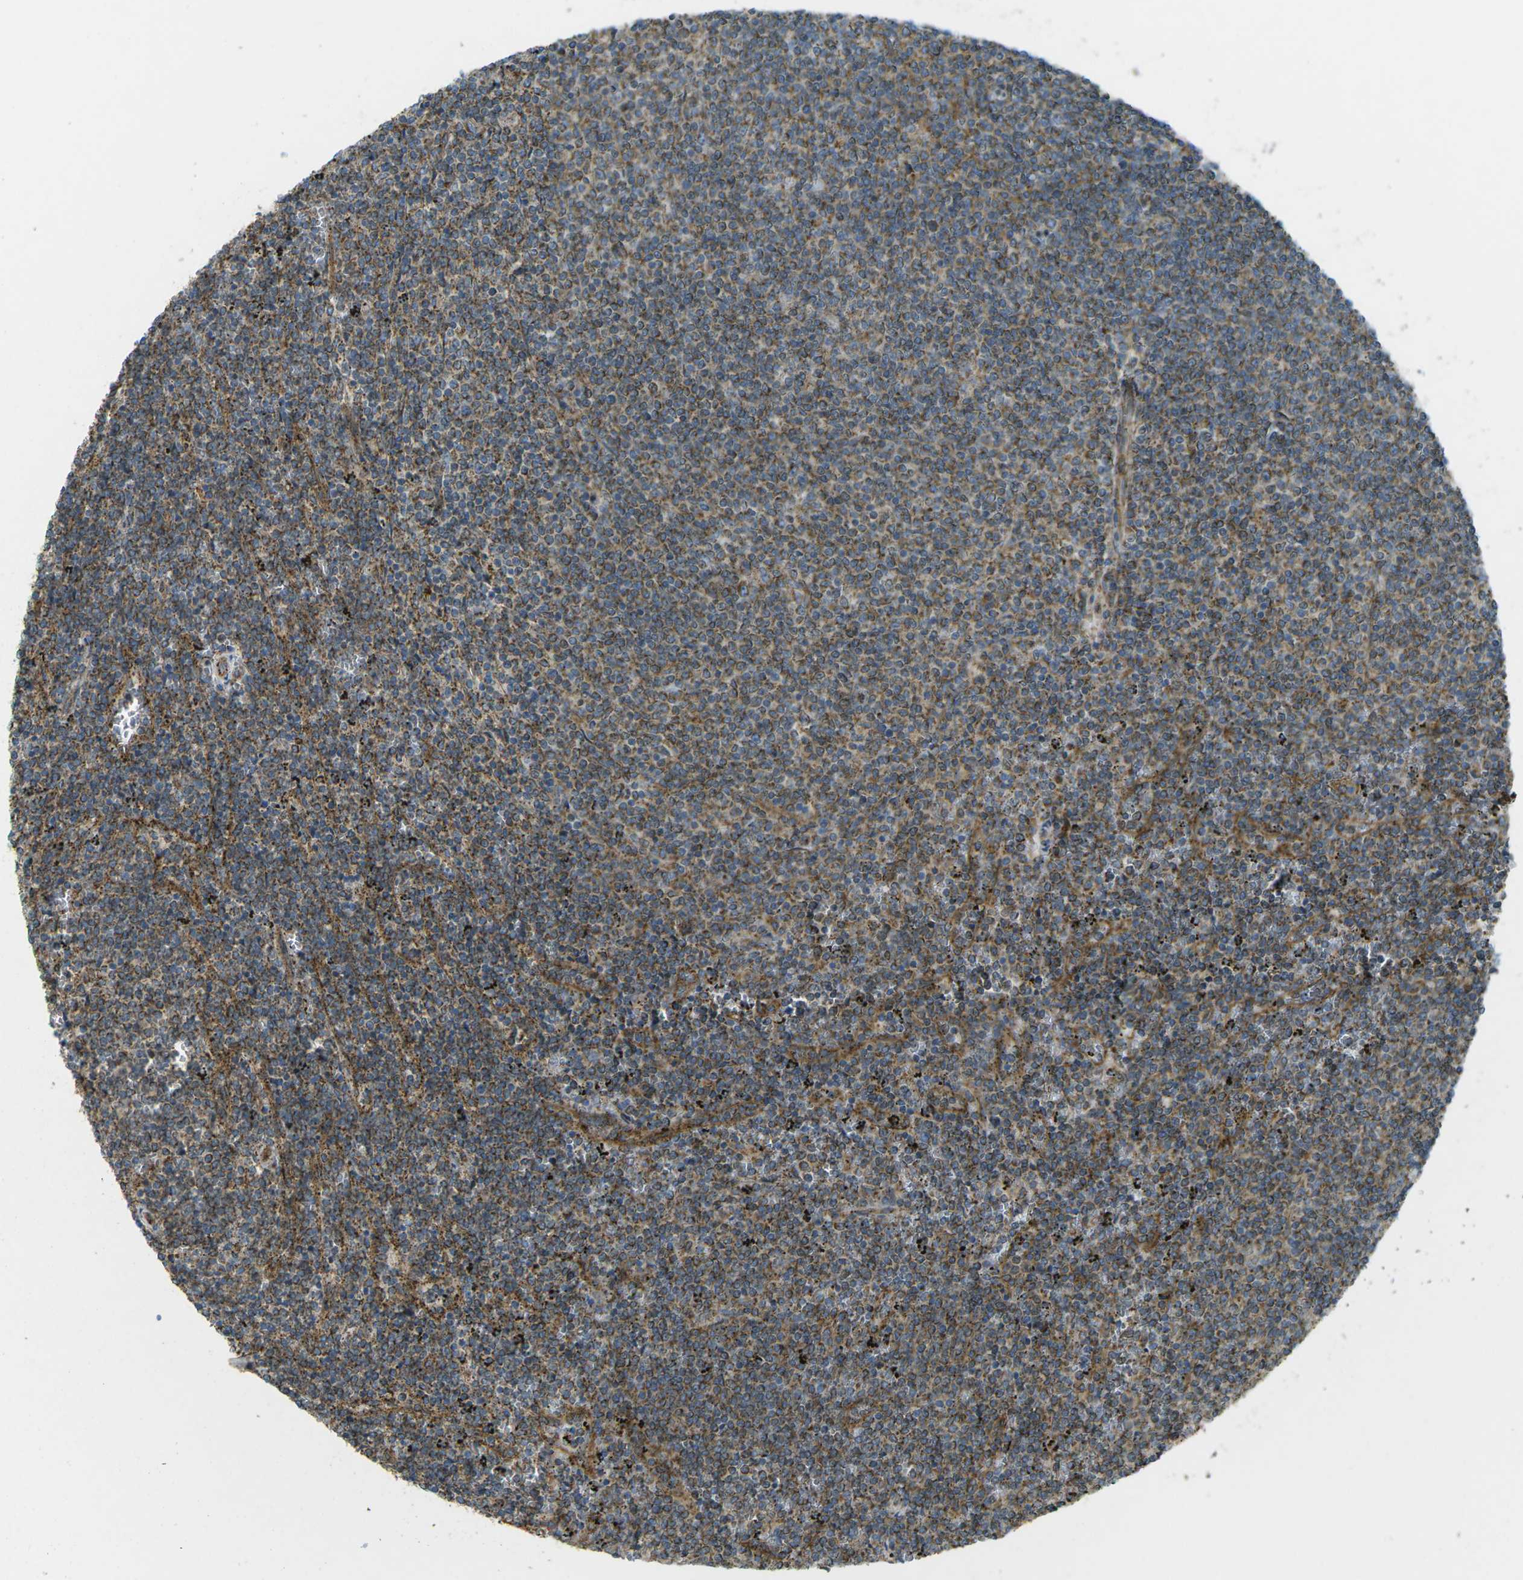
{"staining": {"intensity": "moderate", "quantity": ">75%", "location": "cytoplasmic/membranous"}, "tissue": "lymphoma", "cell_type": "Tumor cells", "image_type": "cancer", "snomed": [{"axis": "morphology", "description": "Malignant lymphoma, non-Hodgkin's type, Low grade"}, {"axis": "topography", "description": "Spleen"}], "caption": "High-power microscopy captured an IHC micrograph of lymphoma, revealing moderate cytoplasmic/membranous expression in approximately >75% of tumor cells.", "gene": "CHMP3", "patient": {"sex": "female", "age": 50}}